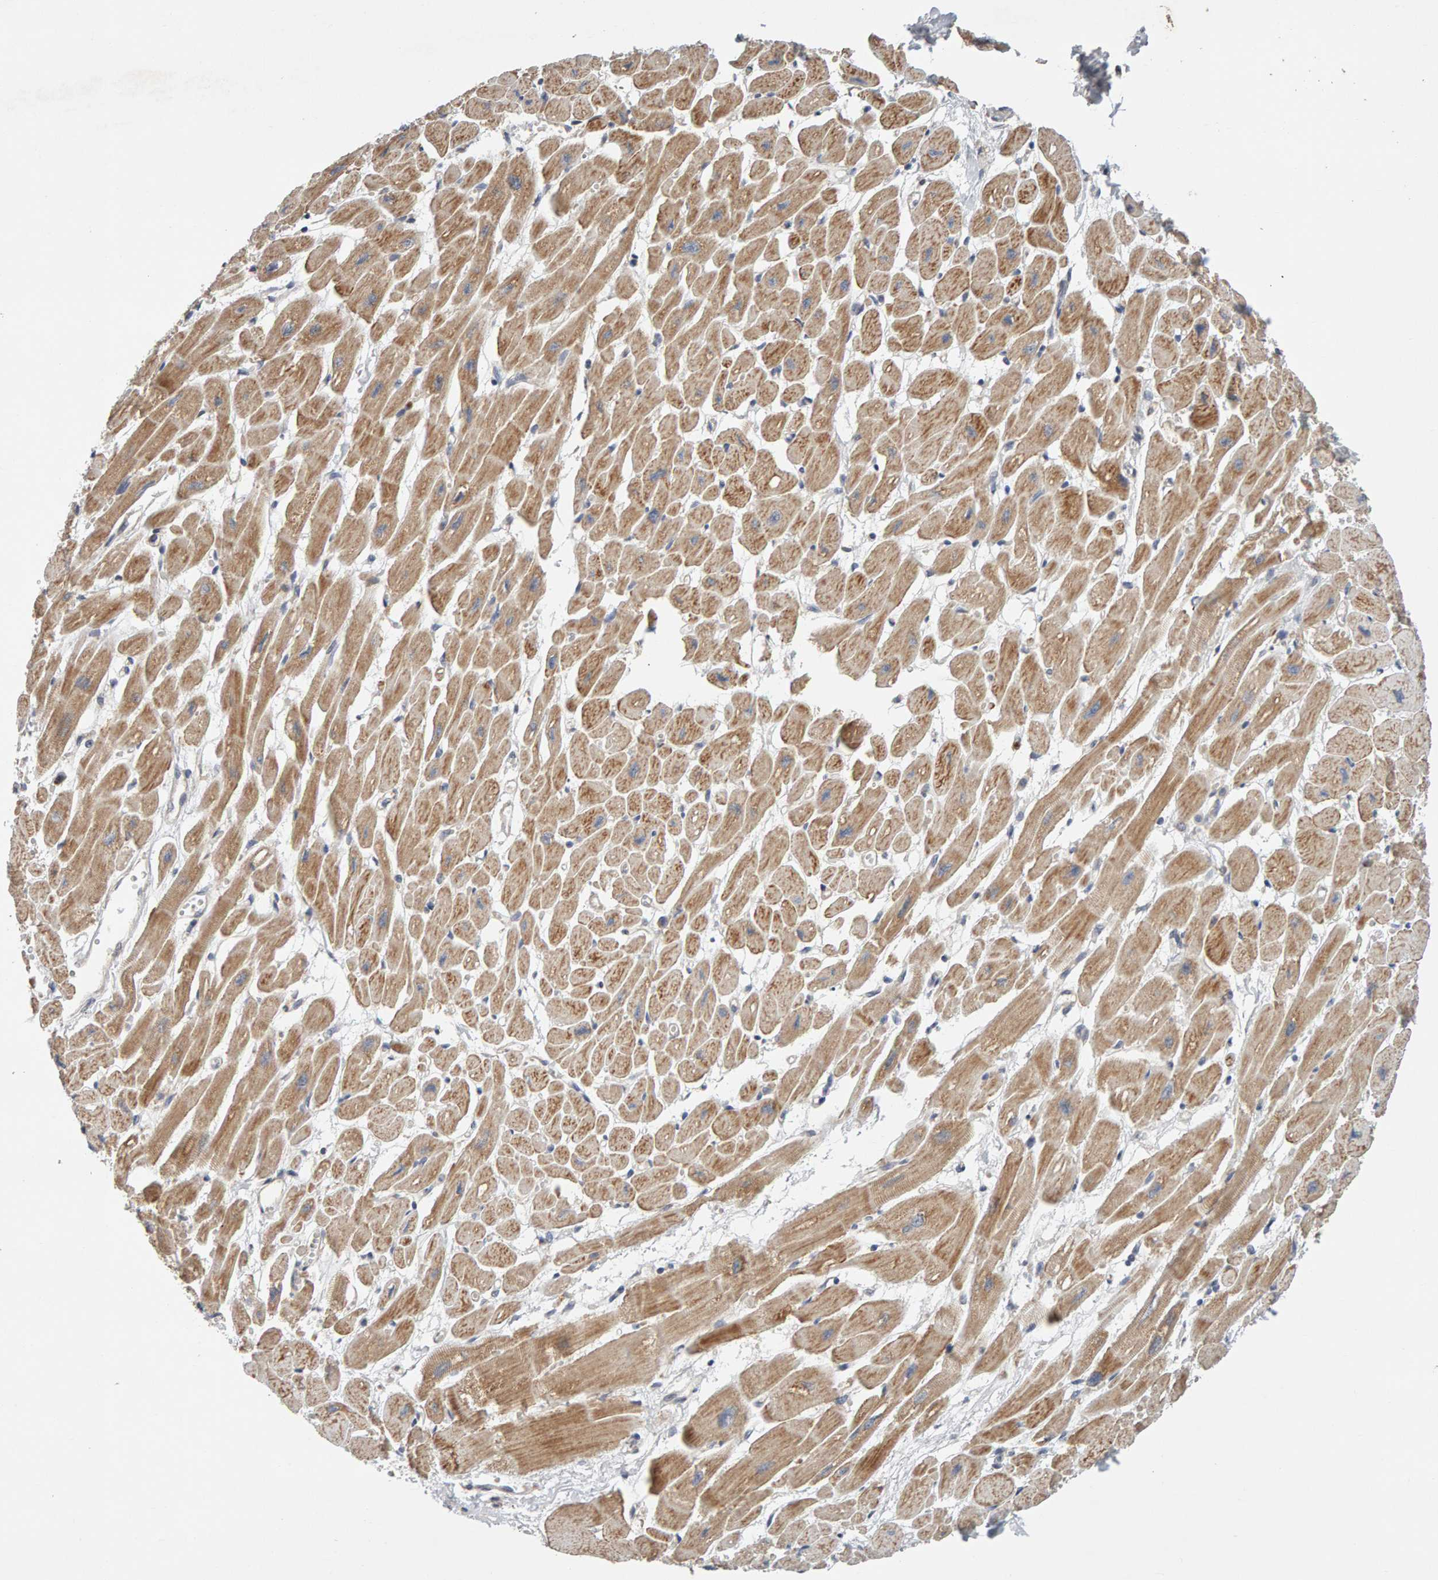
{"staining": {"intensity": "moderate", "quantity": ">75%", "location": "cytoplasmic/membranous"}, "tissue": "heart muscle", "cell_type": "Cardiomyocytes", "image_type": "normal", "snomed": [{"axis": "morphology", "description": "Normal tissue, NOS"}, {"axis": "topography", "description": "Heart"}], "caption": "The photomicrograph exhibits immunohistochemical staining of benign heart muscle. There is moderate cytoplasmic/membranous staining is appreciated in about >75% of cardiomyocytes. (DAB (3,3'-diaminobenzidine) IHC with brightfield microscopy, high magnification).", "gene": "DNAJC7", "patient": {"sex": "female", "age": 54}}